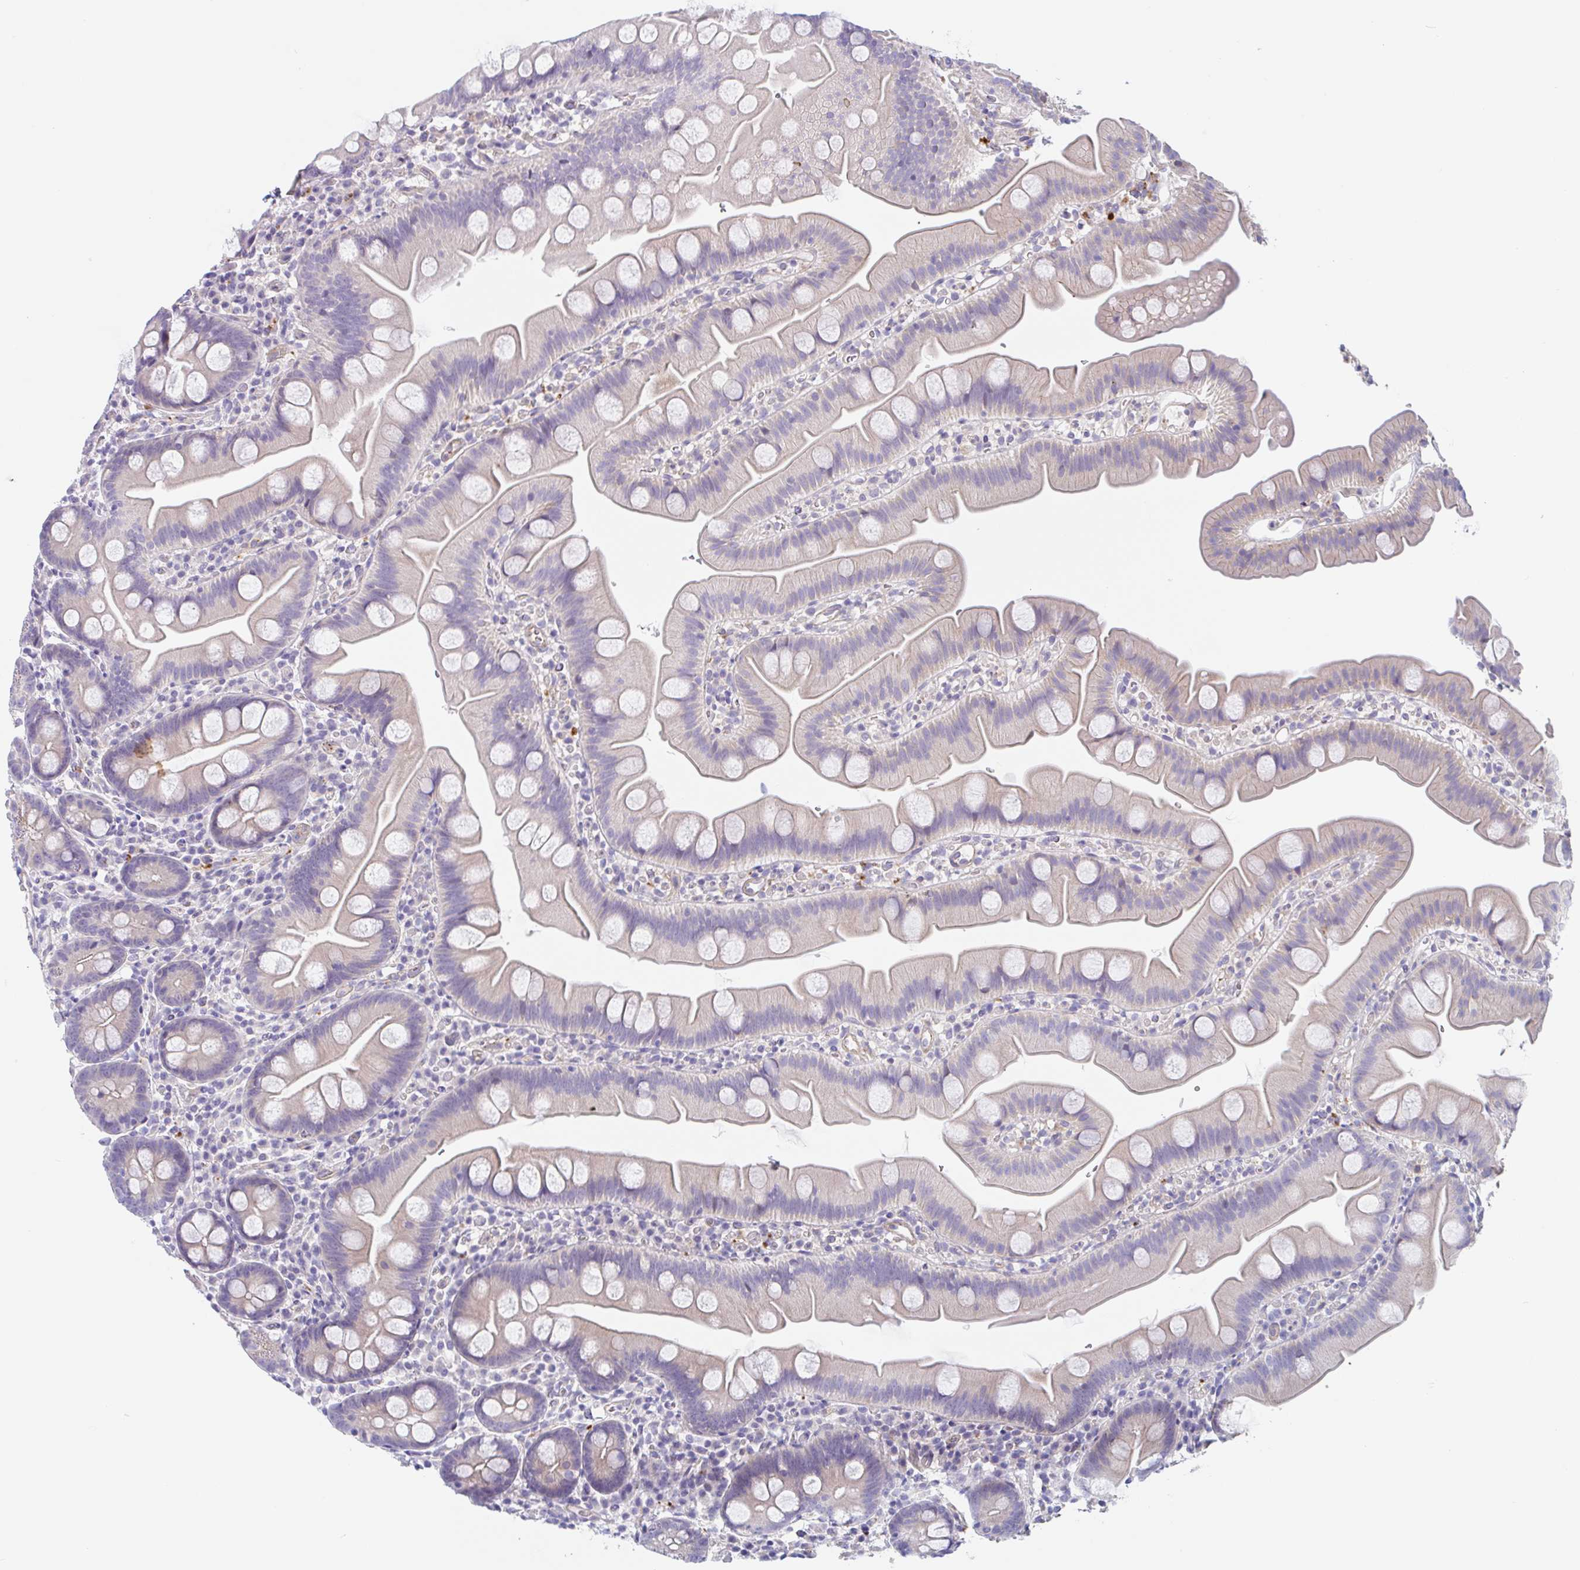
{"staining": {"intensity": "weak", "quantity": "<25%", "location": "cytoplasmic/membranous"}, "tissue": "small intestine", "cell_type": "Glandular cells", "image_type": "normal", "snomed": [{"axis": "morphology", "description": "Normal tissue, NOS"}, {"axis": "topography", "description": "Small intestine"}], "caption": "Immunohistochemistry of unremarkable human small intestine shows no positivity in glandular cells. Nuclei are stained in blue.", "gene": "LENG9", "patient": {"sex": "female", "age": 68}}